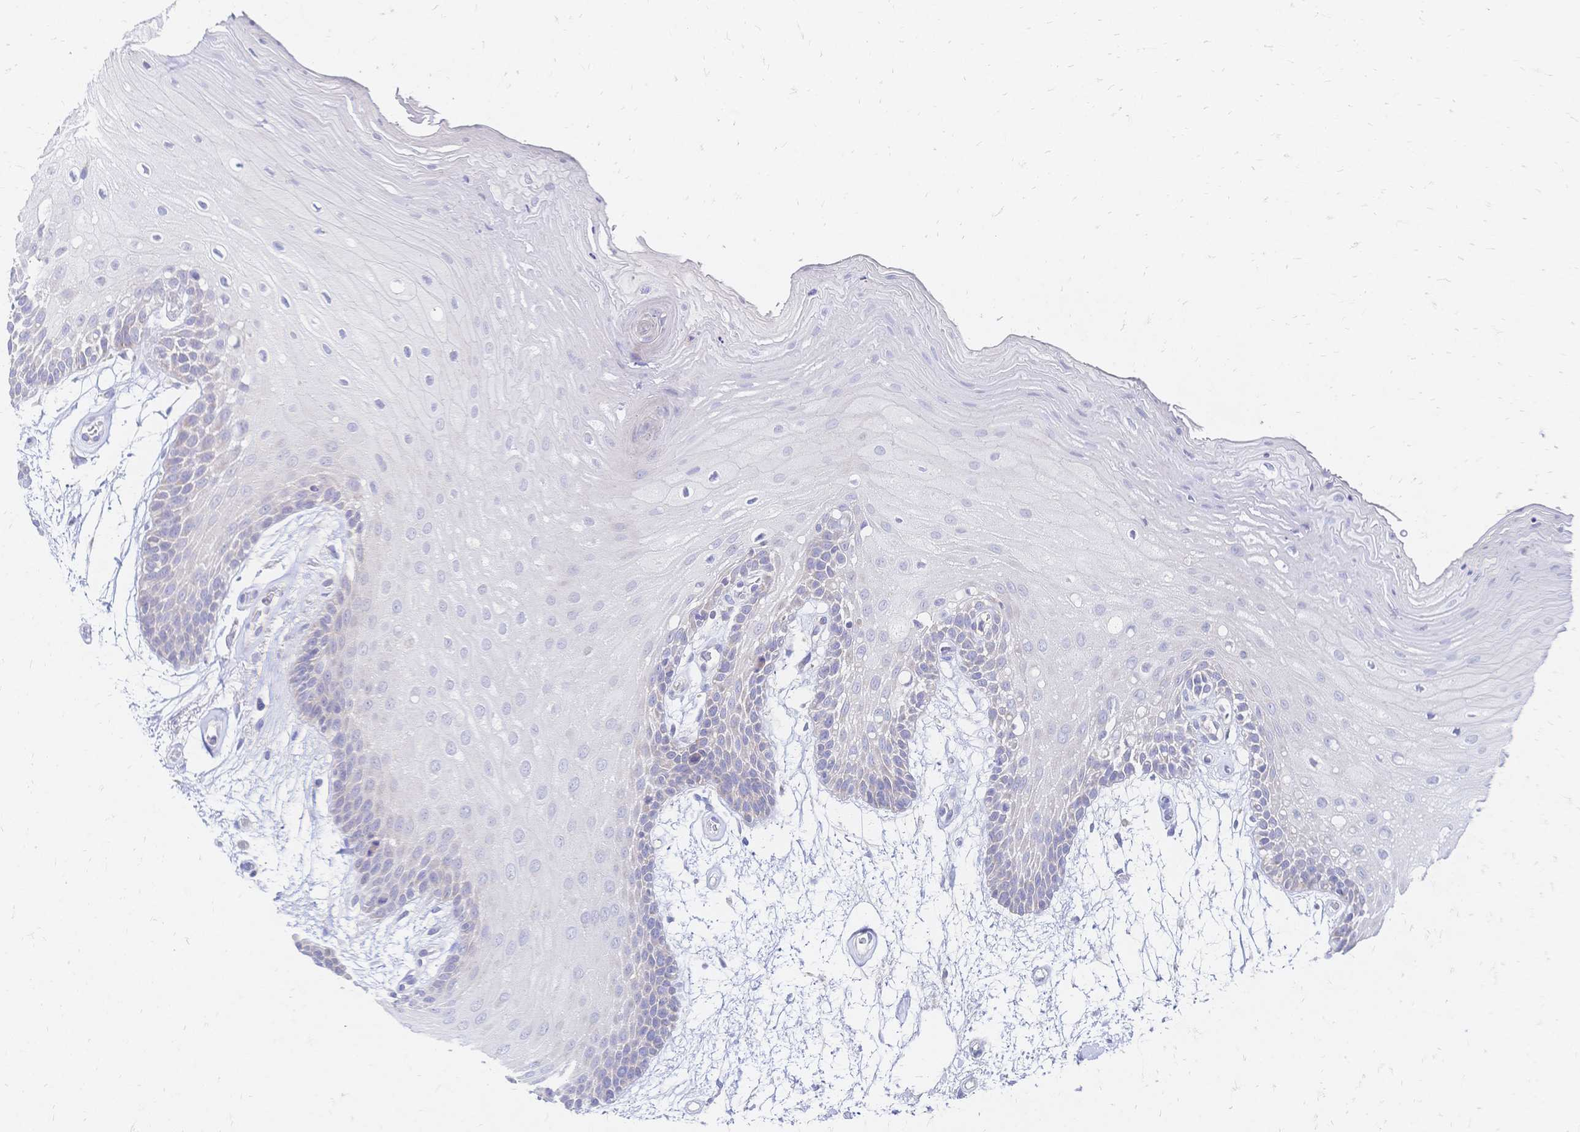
{"staining": {"intensity": "negative", "quantity": "none", "location": "none"}, "tissue": "oral mucosa", "cell_type": "Squamous epithelial cells", "image_type": "normal", "snomed": [{"axis": "morphology", "description": "Normal tissue, NOS"}, {"axis": "morphology", "description": "Squamous cell carcinoma, NOS"}, {"axis": "topography", "description": "Oral tissue"}, {"axis": "topography", "description": "Tounge, NOS"}, {"axis": "topography", "description": "Head-Neck"}], "caption": "Micrograph shows no protein staining in squamous epithelial cells of unremarkable oral mucosa. (Brightfield microscopy of DAB immunohistochemistry (IHC) at high magnification).", "gene": "VWC2L", "patient": {"sex": "male", "age": 62}}